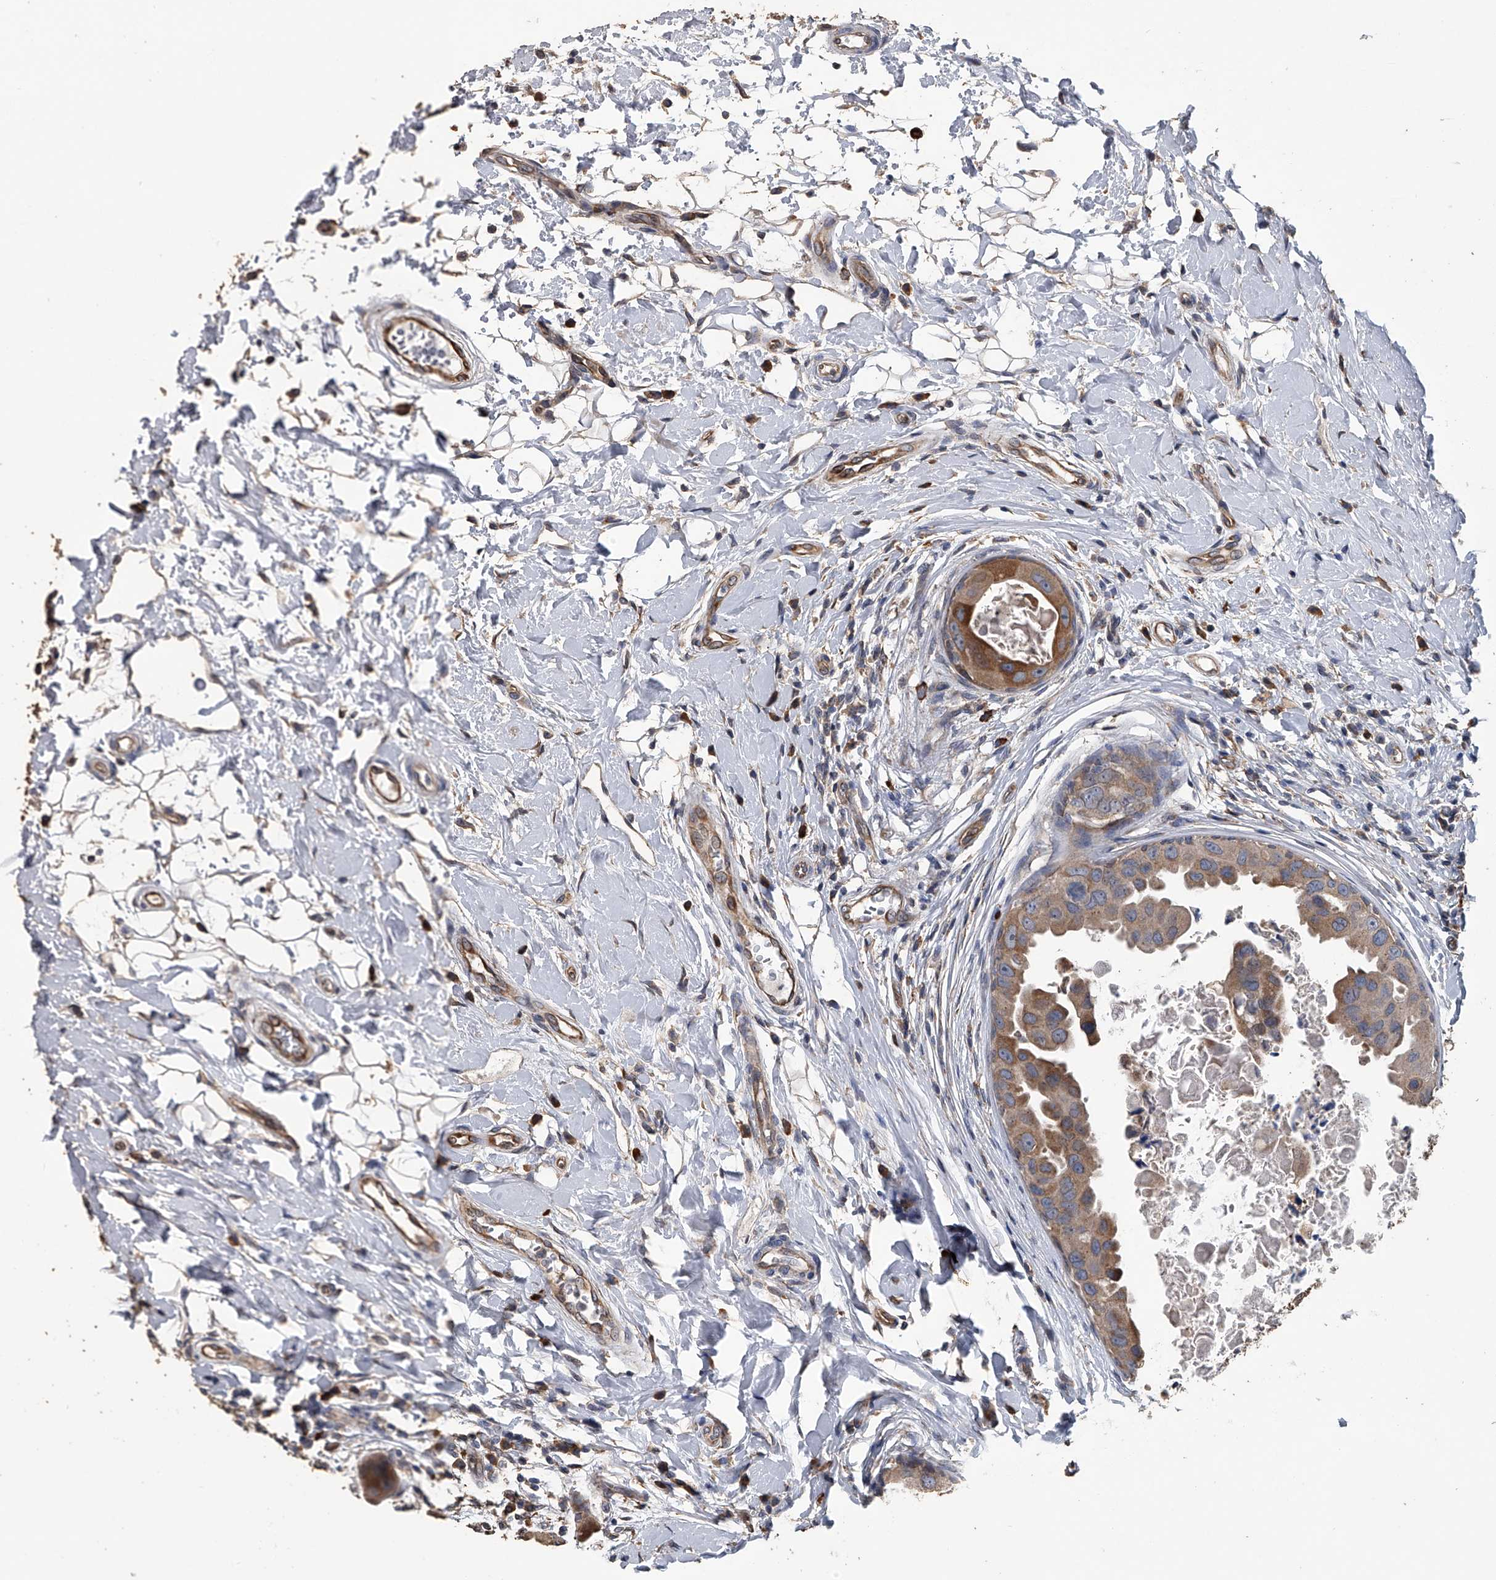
{"staining": {"intensity": "moderate", "quantity": ">75%", "location": "cytoplasmic/membranous"}, "tissue": "breast cancer", "cell_type": "Tumor cells", "image_type": "cancer", "snomed": [{"axis": "morphology", "description": "Duct carcinoma"}, {"axis": "topography", "description": "Breast"}], "caption": "Invasive ductal carcinoma (breast) was stained to show a protein in brown. There is medium levels of moderate cytoplasmic/membranous expression in approximately >75% of tumor cells. The staining was performed using DAB (3,3'-diaminobenzidine), with brown indicating positive protein expression. Nuclei are stained blue with hematoxylin.", "gene": "PCLO", "patient": {"sex": "female", "age": 27}}